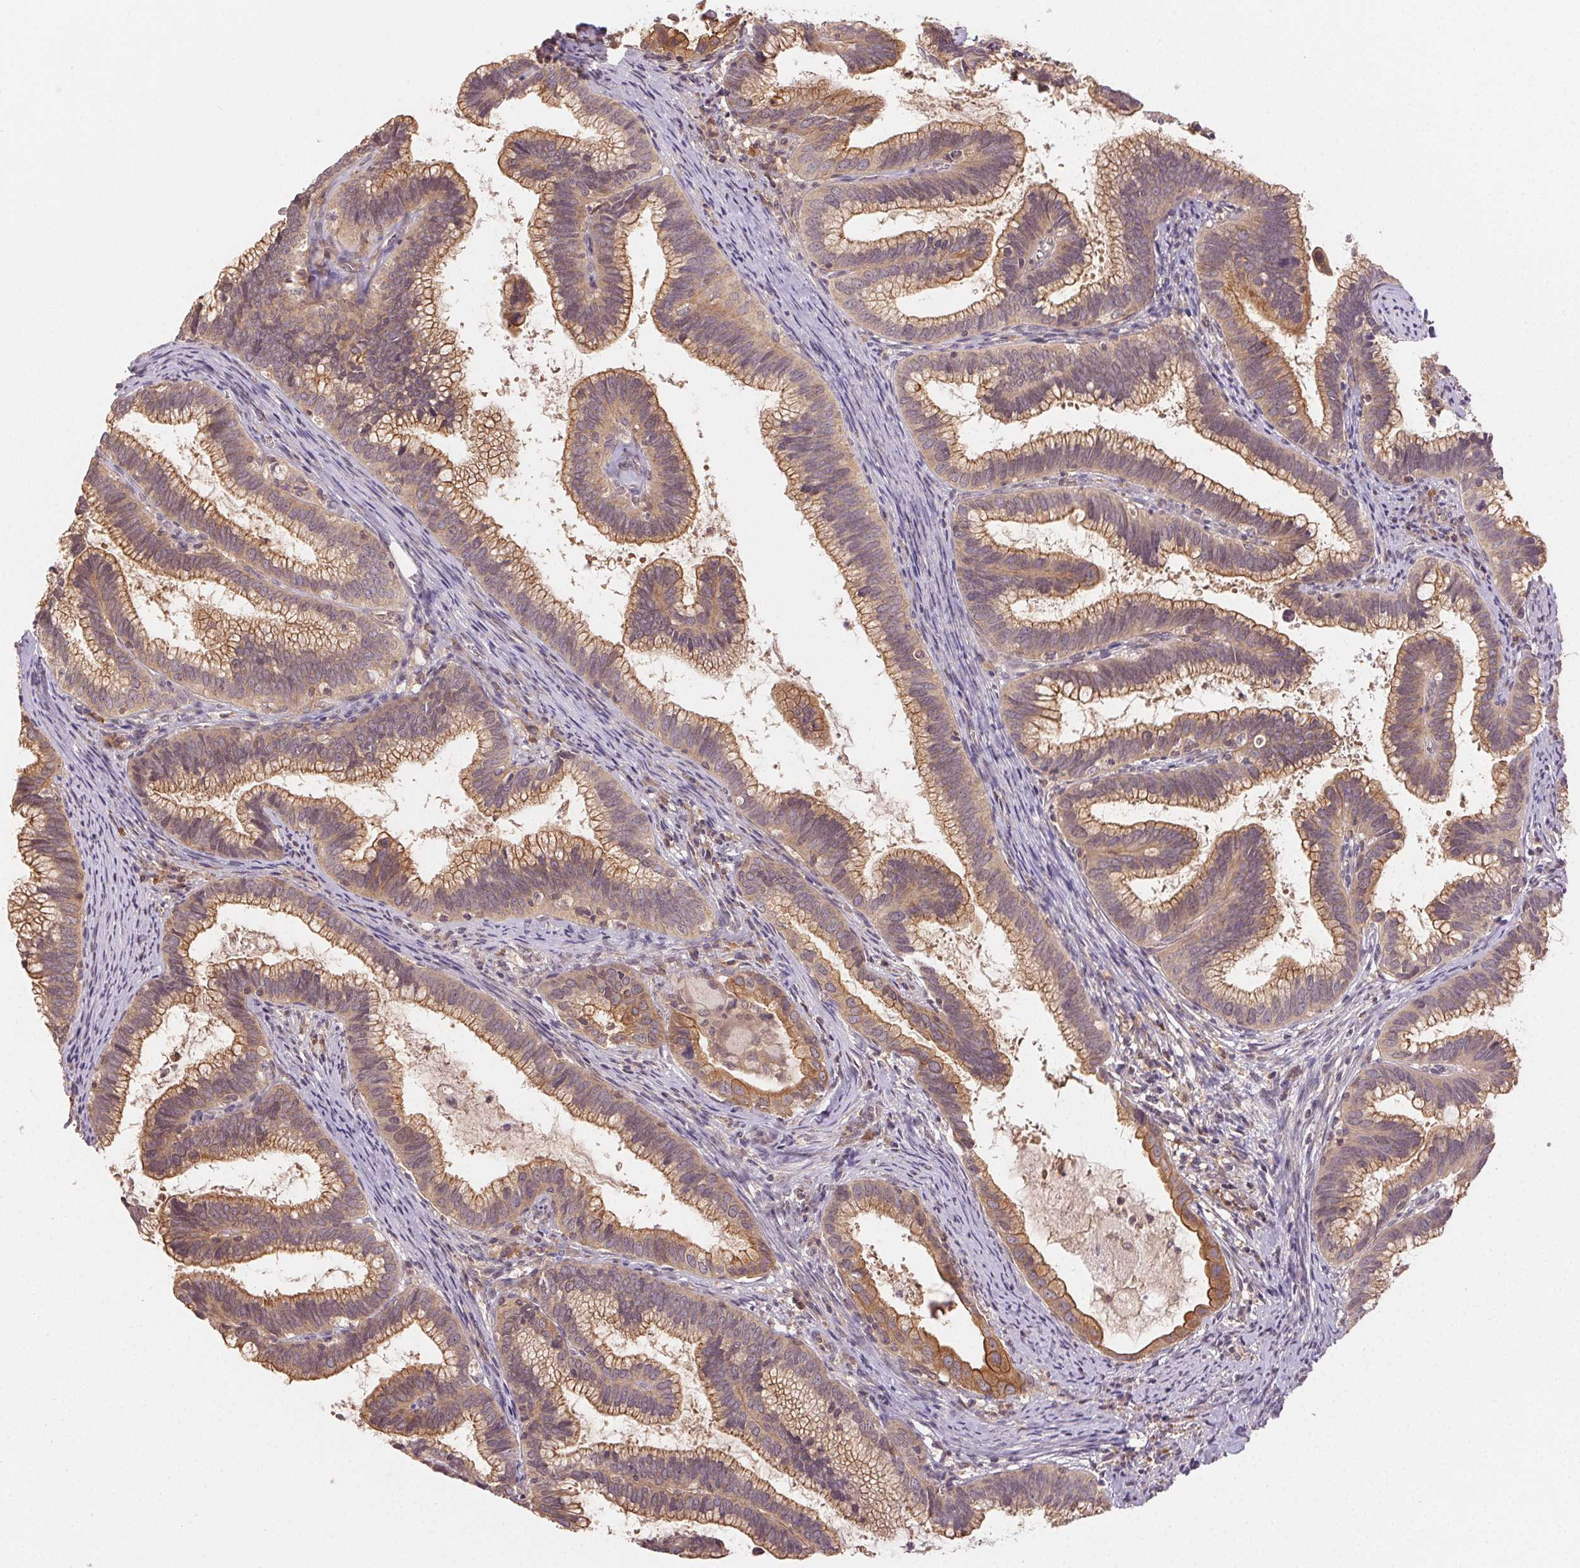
{"staining": {"intensity": "moderate", "quantity": ">75%", "location": "cytoplasmic/membranous"}, "tissue": "cervical cancer", "cell_type": "Tumor cells", "image_type": "cancer", "snomed": [{"axis": "morphology", "description": "Adenocarcinoma, NOS"}, {"axis": "topography", "description": "Cervix"}], "caption": "IHC of cervical cancer displays medium levels of moderate cytoplasmic/membranous expression in about >75% of tumor cells.", "gene": "MAPKAPK2", "patient": {"sex": "female", "age": 61}}